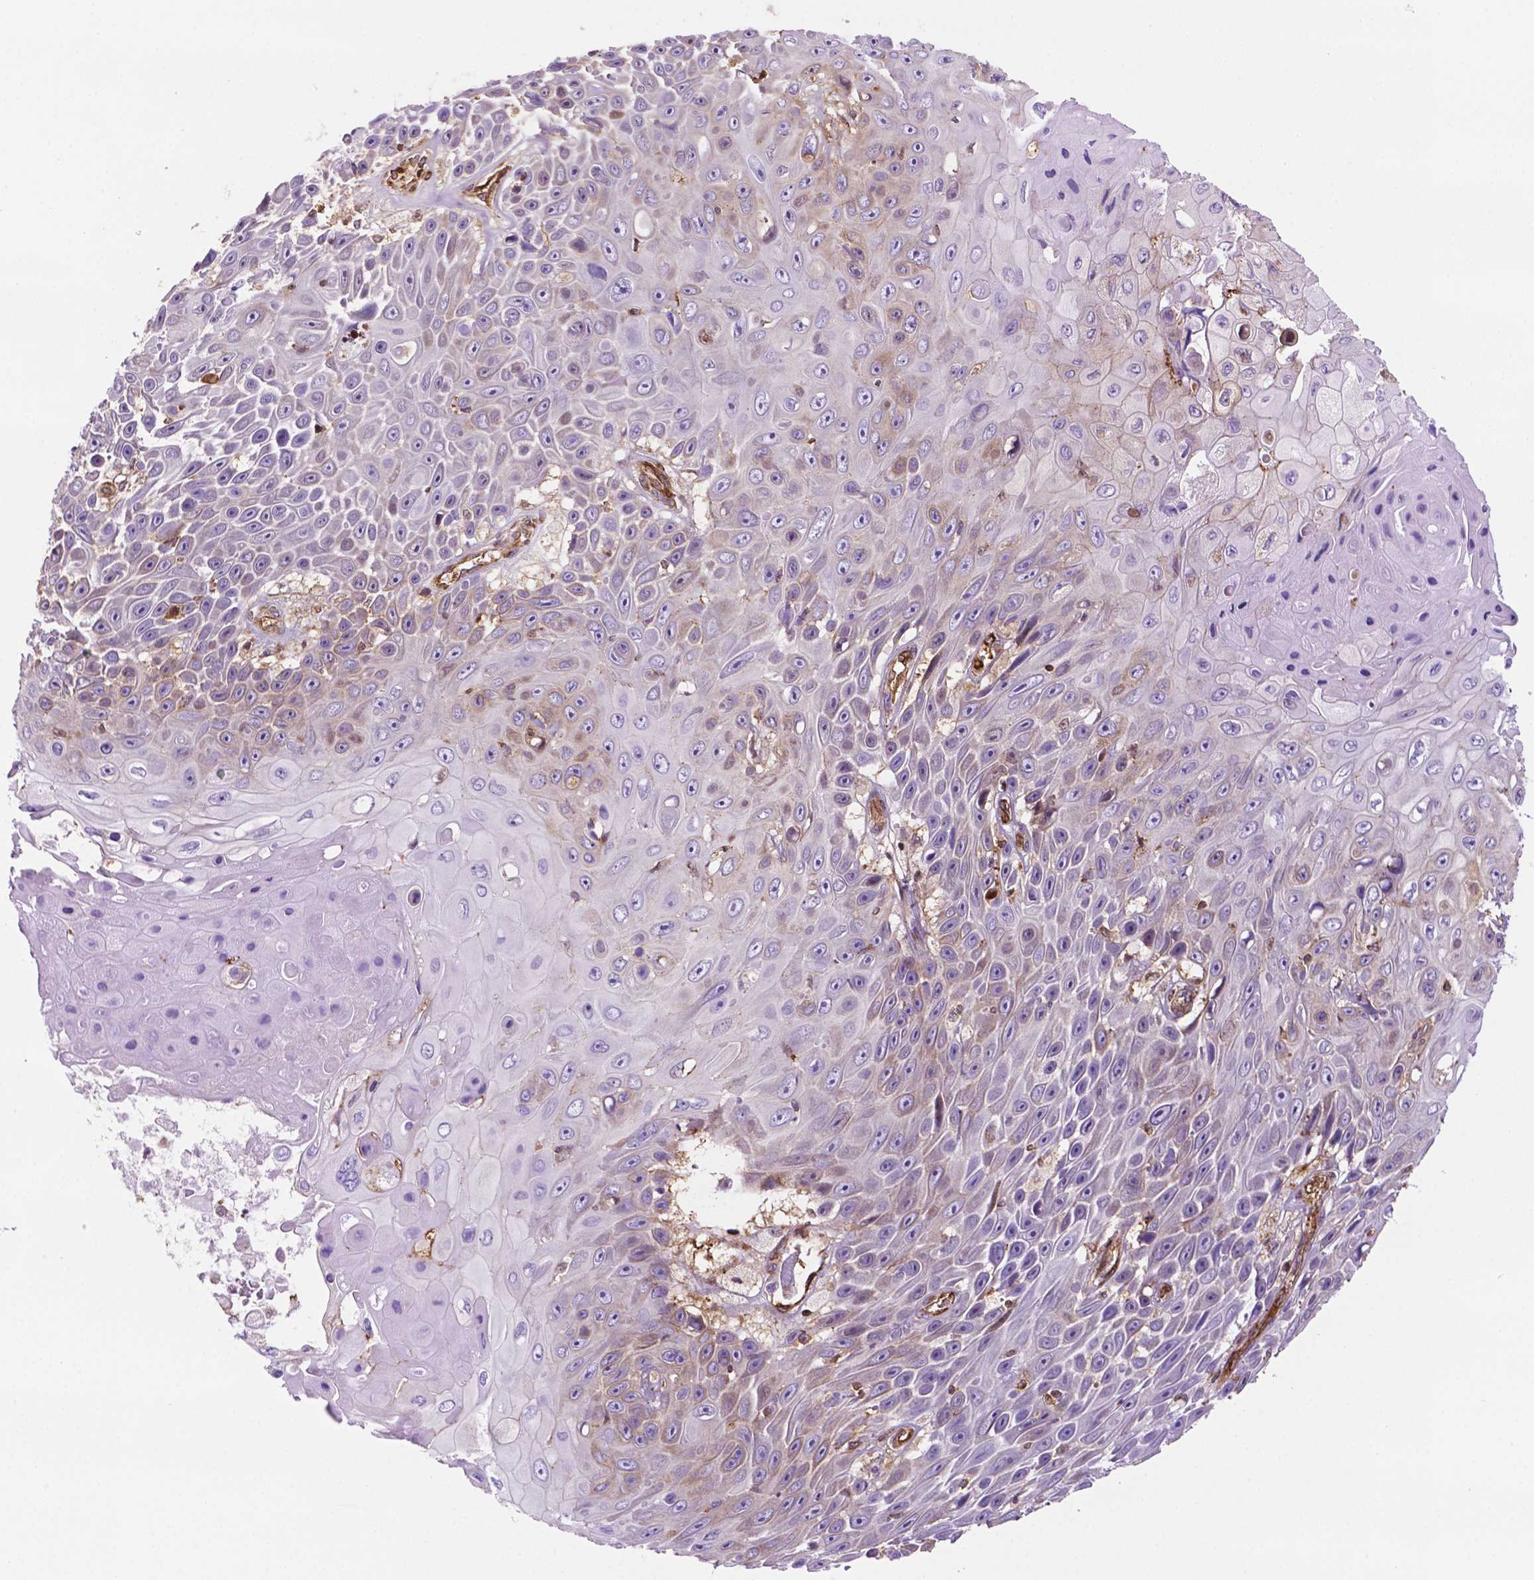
{"staining": {"intensity": "negative", "quantity": "none", "location": "none"}, "tissue": "skin cancer", "cell_type": "Tumor cells", "image_type": "cancer", "snomed": [{"axis": "morphology", "description": "Squamous cell carcinoma, NOS"}, {"axis": "topography", "description": "Skin"}], "caption": "Immunohistochemistry (IHC) photomicrograph of neoplastic tissue: skin cancer stained with DAB displays no significant protein expression in tumor cells. (DAB immunohistochemistry (IHC), high magnification).", "gene": "DCN", "patient": {"sex": "male", "age": 82}}